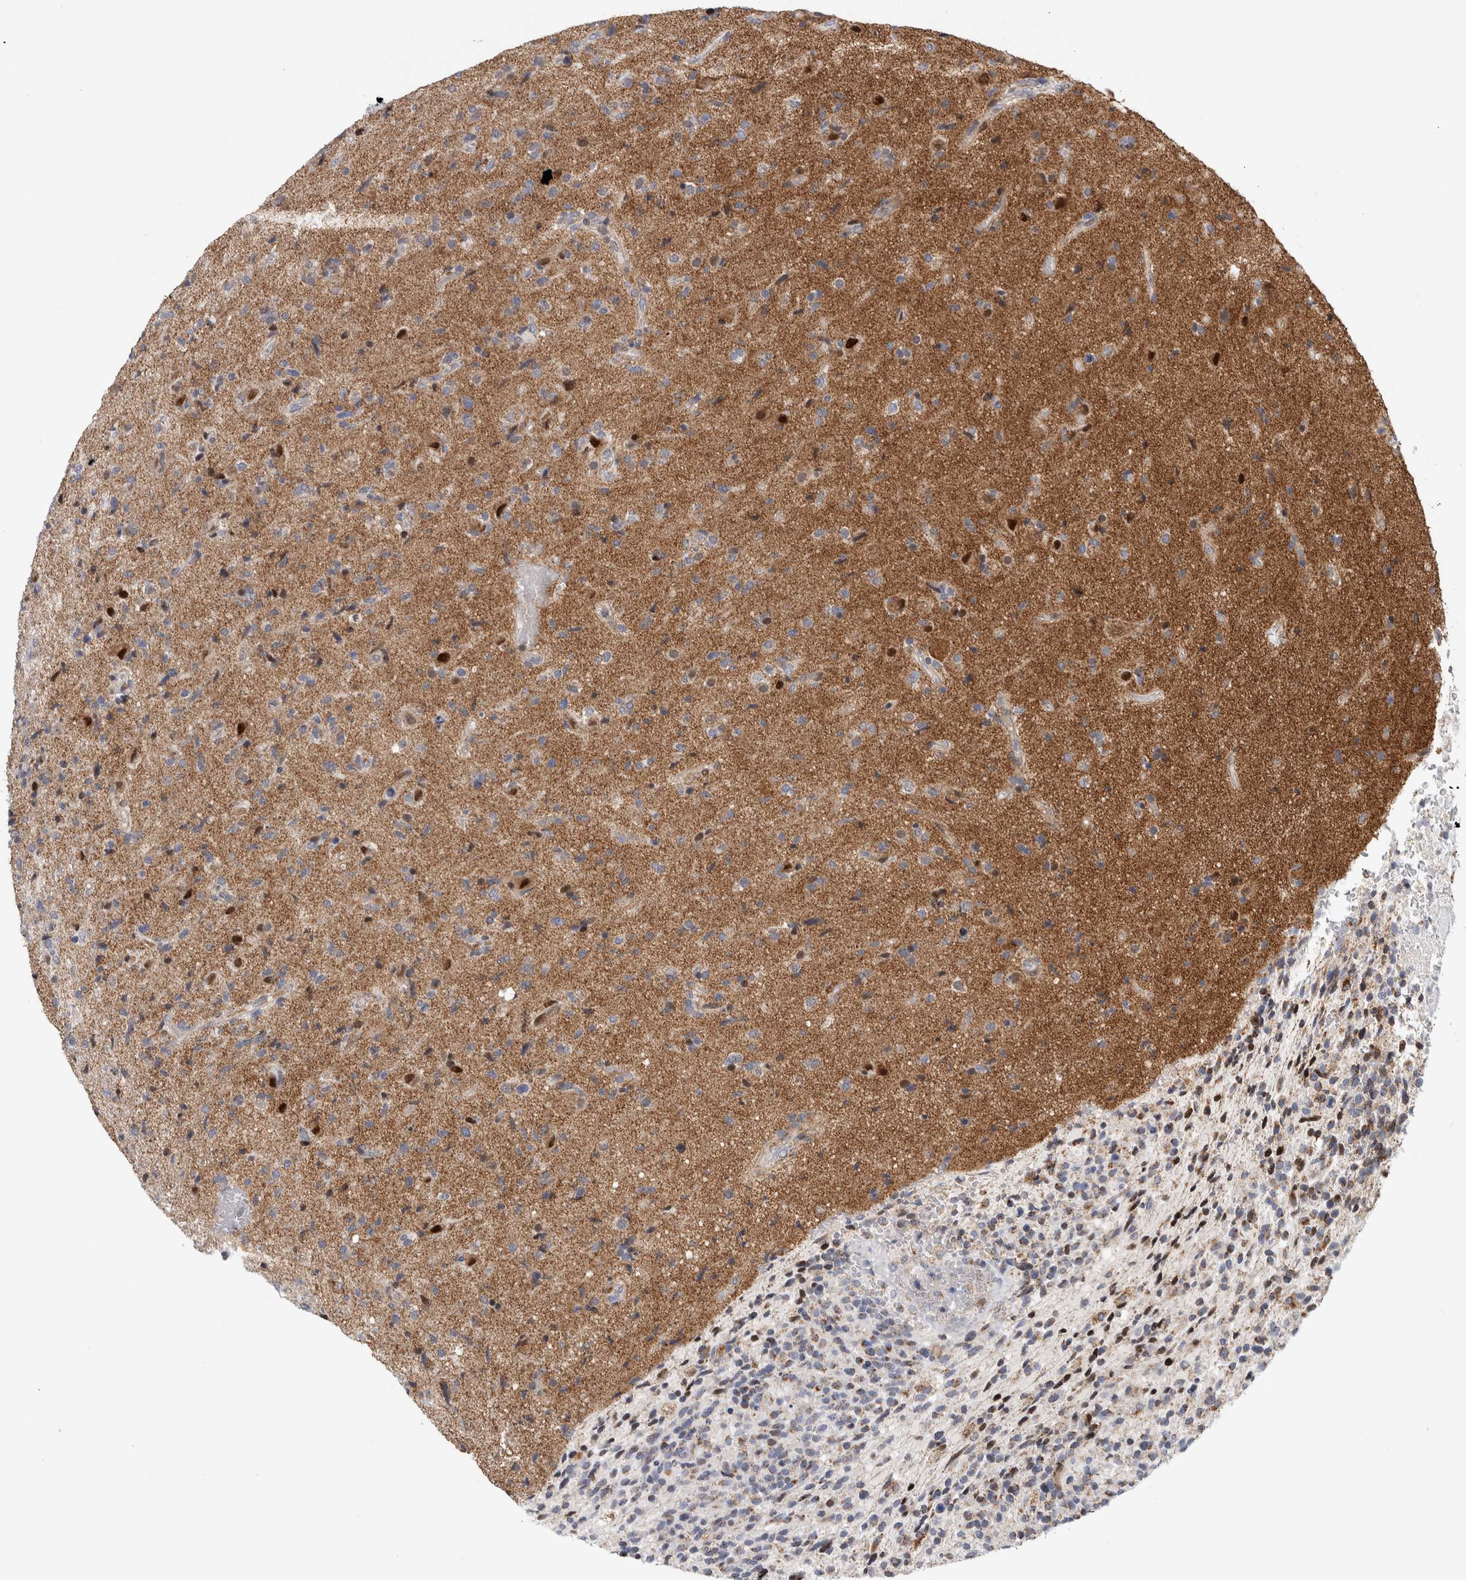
{"staining": {"intensity": "strong", "quantity": "<25%", "location": "nuclear"}, "tissue": "glioma", "cell_type": "Tumor cells", "image_type": "cancer", "snomed": [{"axis": "morphology", "description": "Glioma, malignant, High grade"}, {"axis": "topography", "description": "Brain"}], "caption": "The image demonstrates immunohistochemical staining of glioma. There is strong nuclear positivity is seen in approximately <25% of tumor cells.", "gene": "RBM48", "patient": {"sex": "male", "age": 72}}